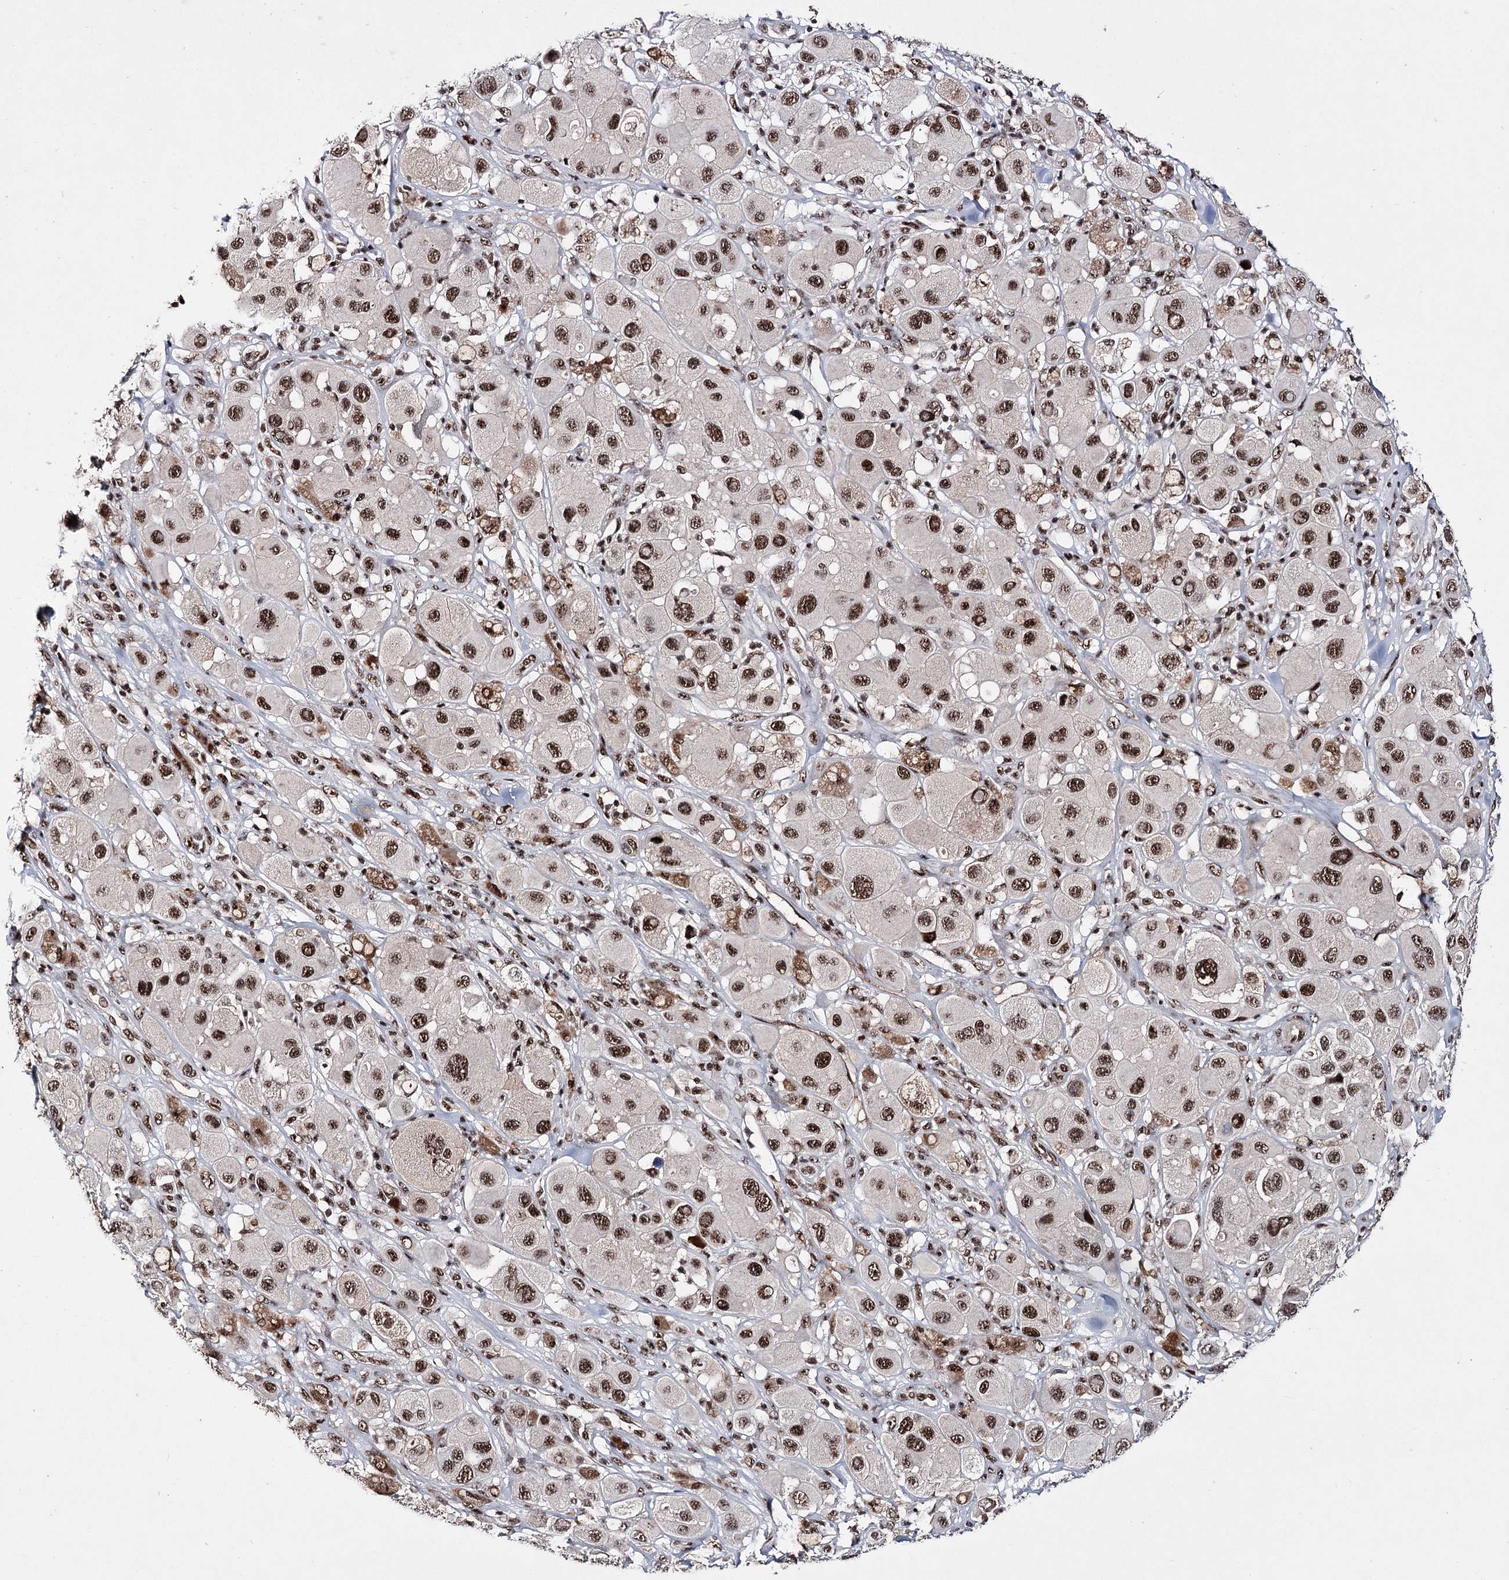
{"staining": {"intensity": "moderate", "quantity": ">75%", "location": "nuclear"}, "tissue": "melanoma", "cell_type": "Tumor cells", "image_type": "cancer", "snomed": [{"axis": "morphology", "description": "Malignant melanoma, Metastatic site"}, {"axis": "topography", "description": "Skin"}], "caption": "Brown immunohistochemical staining in human melanoma demonstrates moderate nuclear positivity in about >75% of tumor cells.", "gene": "PRPF40A", "patient": {"sex": "male", "age": 41}}